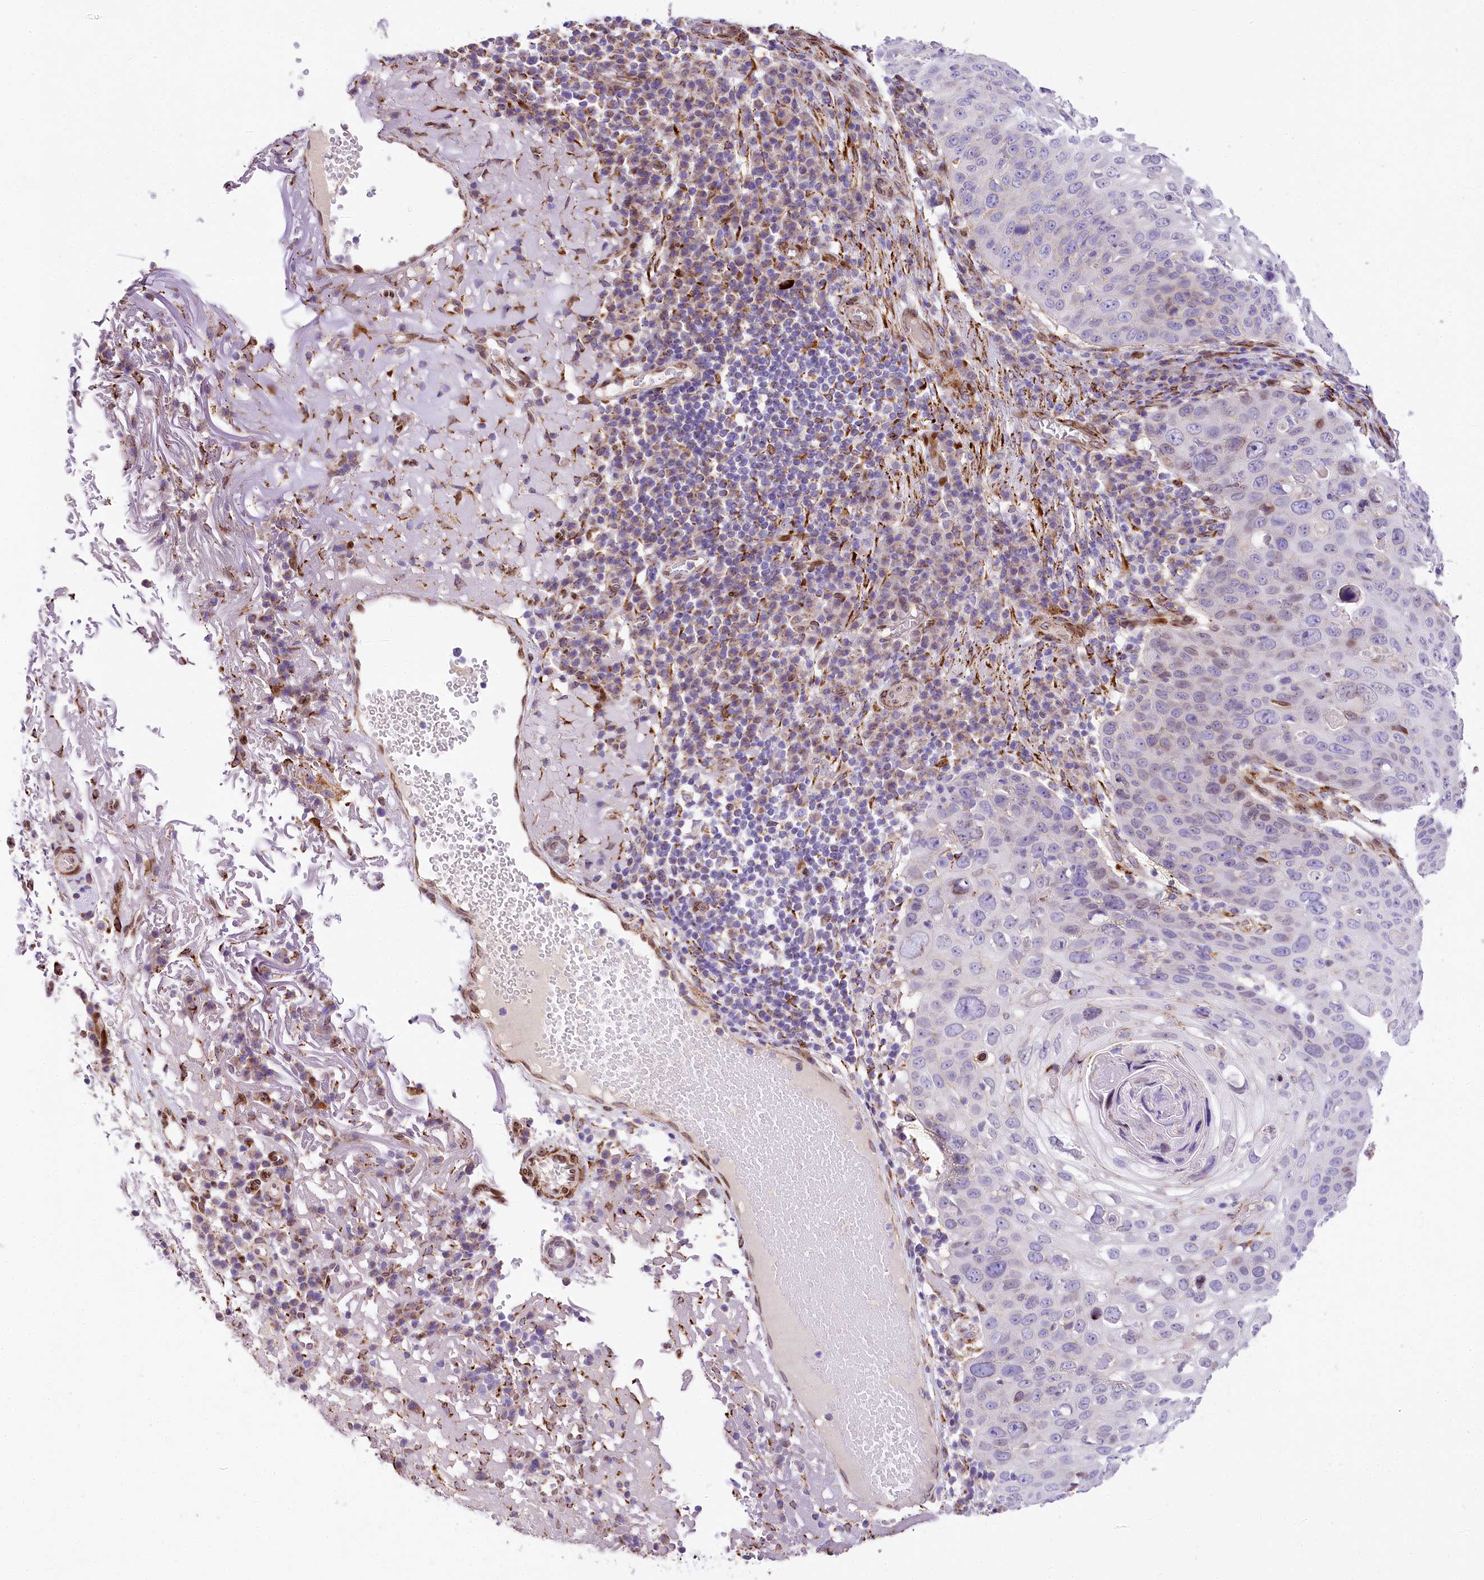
{"staining": {"intensity": "negative", "quantity": "none", "location": "none"}, "tissue": "skin cancer", "cell_type": "Tumor cells", "image_type": "cancer", "snomed": [{"axis": "morphology", "description": "Squamous cell carcinoma, NOS"}, {"axis": "topography", "description": "Skin"}], "caption": "This is an immunohistochemistry histopathology image of skin cancer (squamous cell carcinoma). There is no staining in tumor cells.", "gene": "PPIP5K2", "patient": {"sex": "female", "age": 90}}